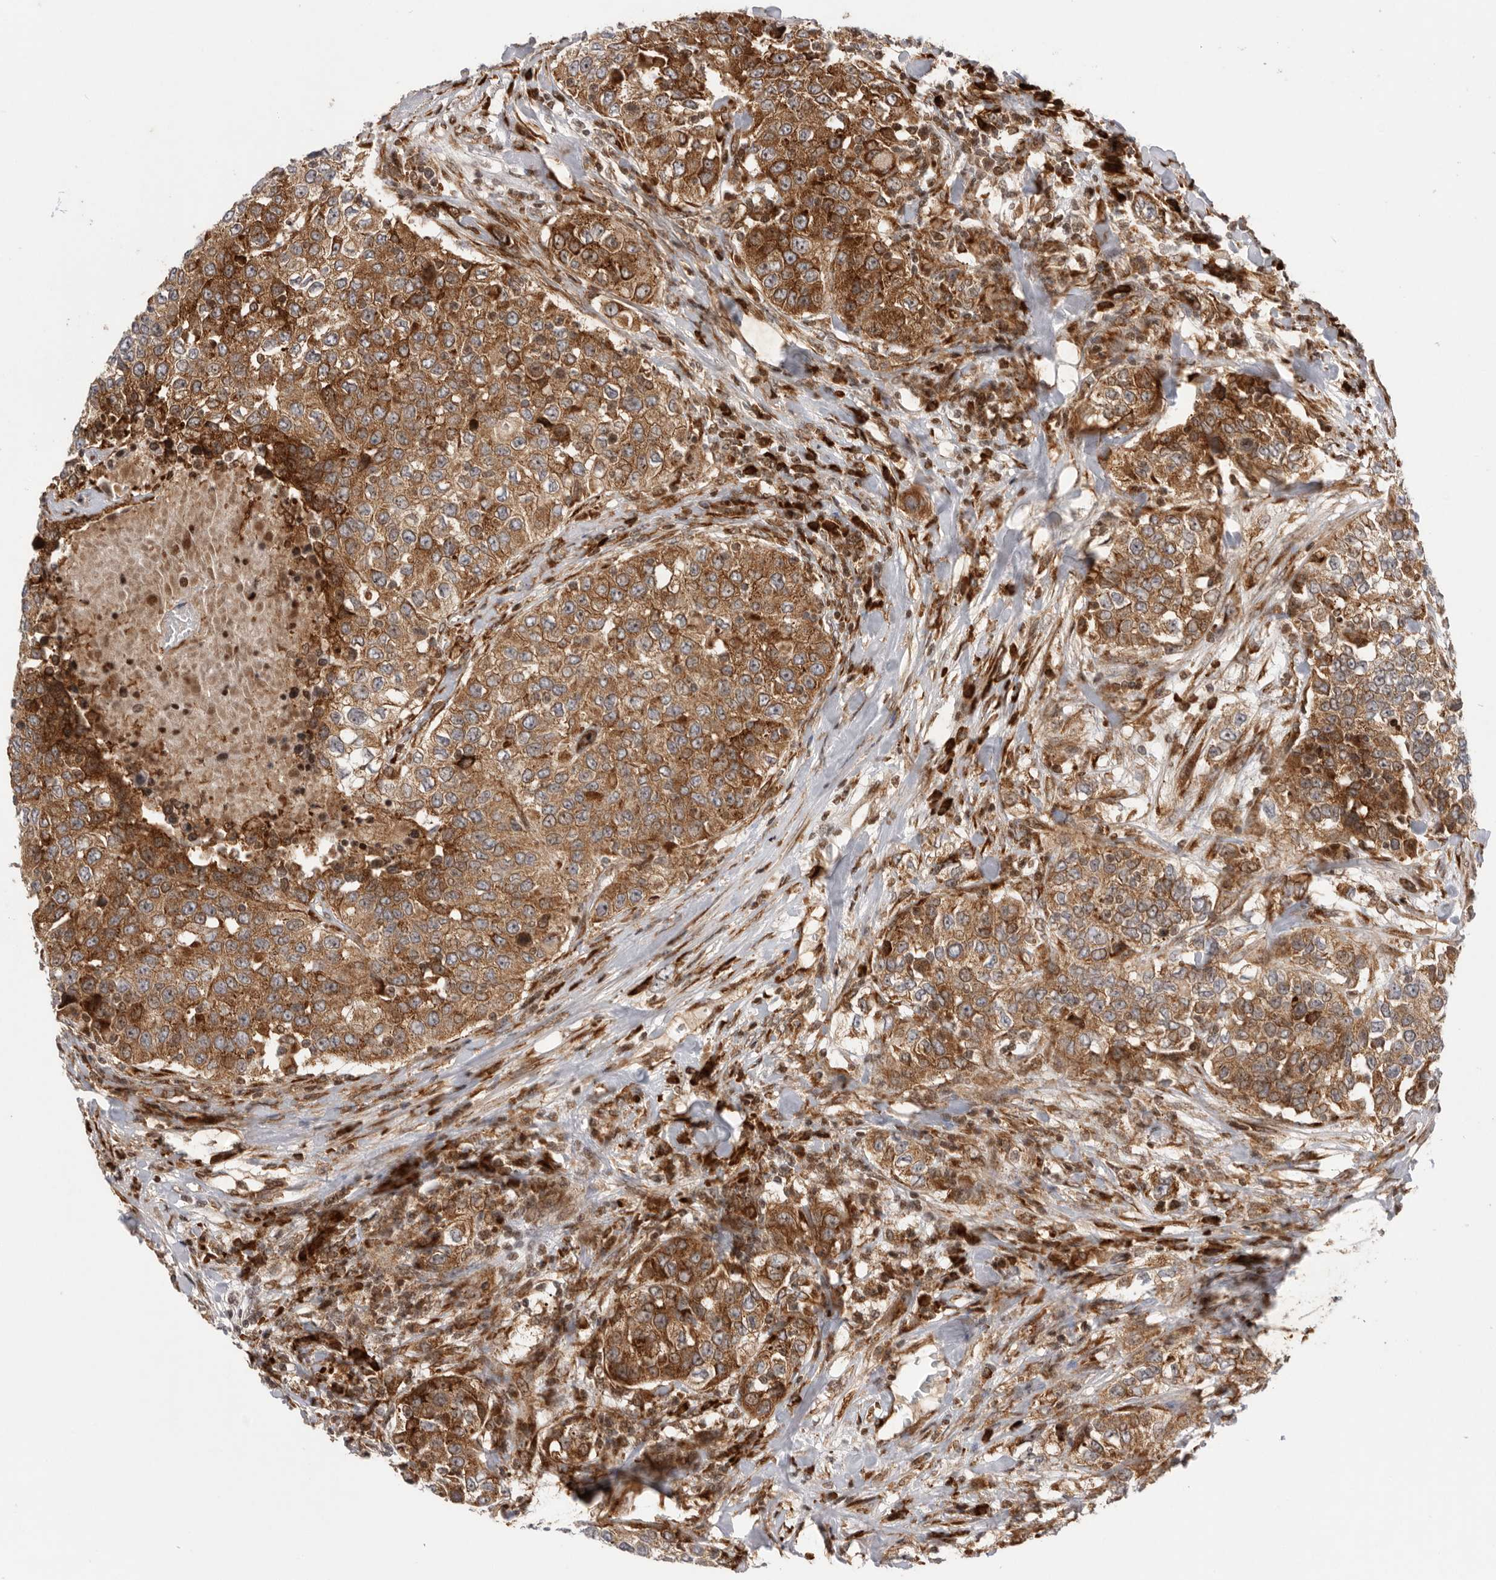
{"staining": {"intensity": "moderate", "quantity": ">75%", "location": "cytoplasmic/membranous"}, "tissue": "urothelial cancer", "cell_type": "Tumor cells", "image_type": "cancer", "snomed": [{"axis": "morphology", "description": "Urothelial carcinoma, High grade"}, {"axis": "topography", "description": "Urinary bladder"}], "caption": "Urothelial cancer tissue reveals moderate cytoplasmic/membranous staining in approximately >75% of tumor cells, visualized by immunohistochemistry. (Brightfield microscopy of DAB IHC at high magnification).", "gene": "FZD3", "patient": {"sex": "female", "age": 80}}